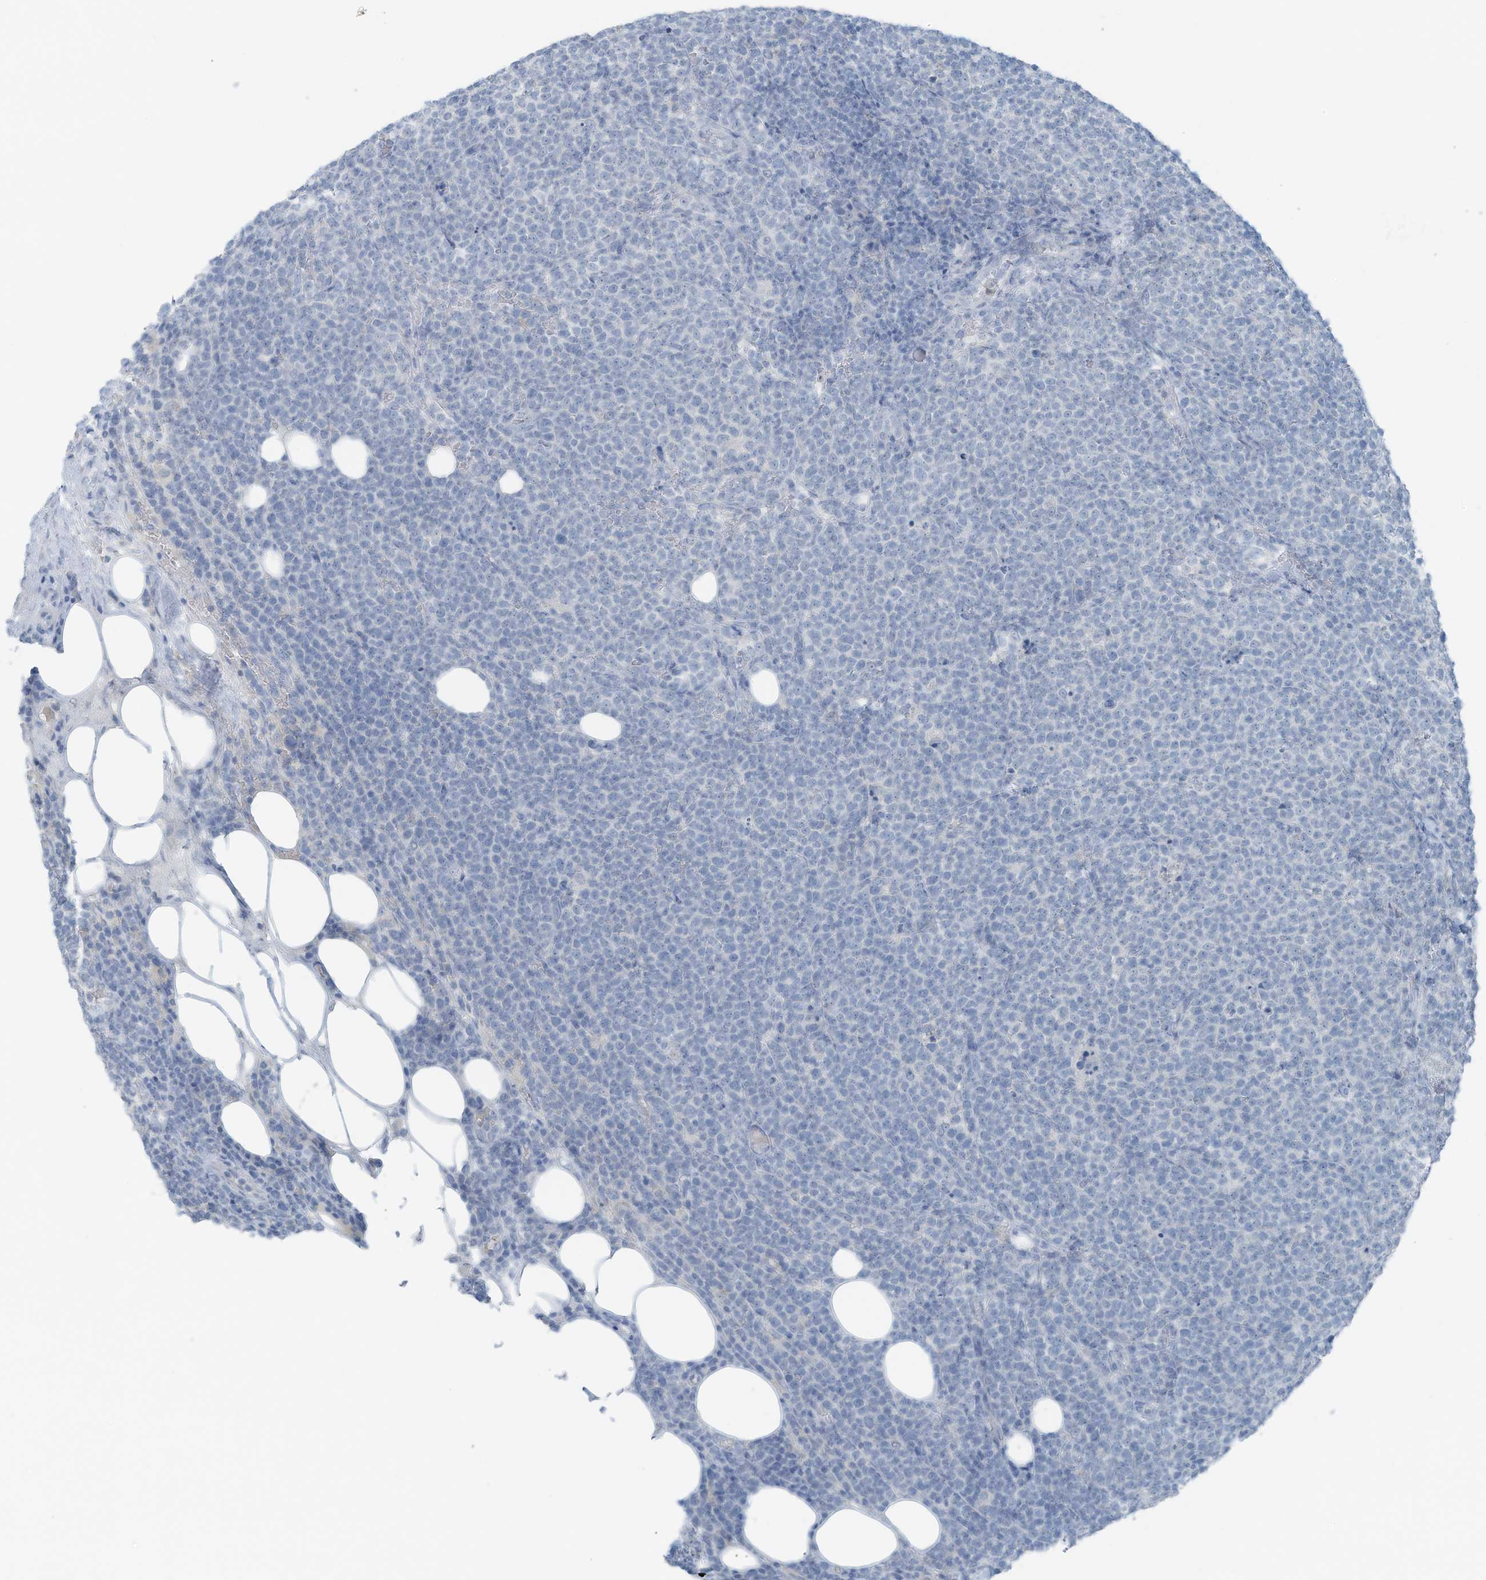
{"staining": {"intensity": "negative", "quantity": "none", "location": "none"}, "tissue": "lymphoma", "cell_type": "Tumor cells", "image_type": "cancer", "snomed": [{"axis": "morphology", "description": "Malignant lymphoma, non-Hodgkin's type, High grade"}, {"axis": "topography", "description": "Lymph node"}], "caption": "High-grade malignant lymphoma, non-Hodgkin's type was stained to show a protein in brown. There is no significant positivity in tumor cells.", "gene": "SLC25A43", "patient": {"sex": "male", "age": 61}}